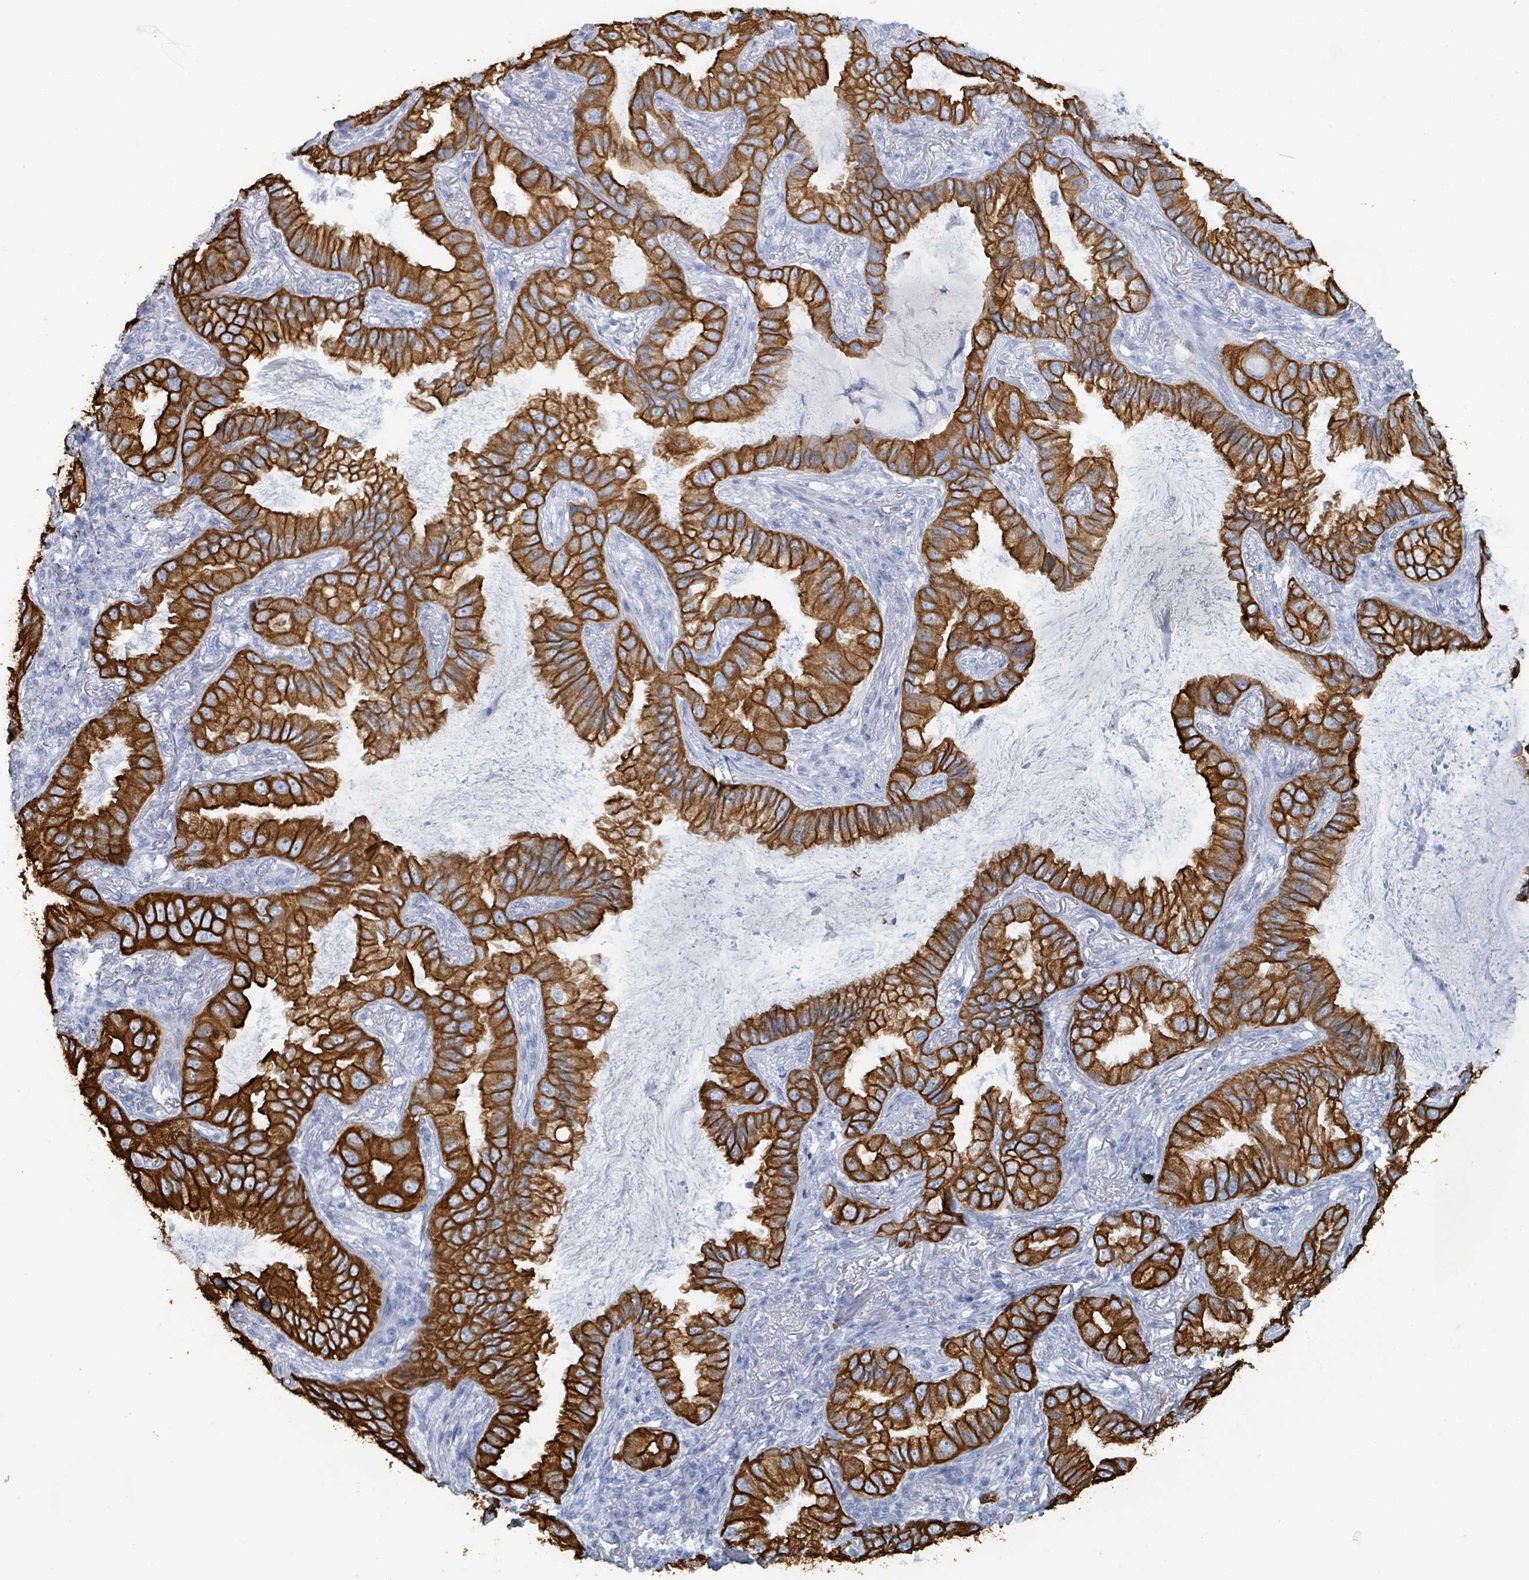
{"staining": {"intensity": "strong", "quantity": ">75%", "location": "cytoplasmic/membranous"}, "tissue": "lung cancer", "cell_type": "Tumor cells", "image_type": "cancer", "snomed": [{"axis": "morphology", "description": "Adenocarcinoma, NOS"}, {"axis": "topography", "description": "Lung"}], "caption": "Immunohistochemical staining of adenocarcinoma (lung) reveals high levels of strong cytoplasmic/membranous protein staining in about >75% of tumor cells.", "gene": "KRT8", "patient": {"sex": "female", "age": 69}}